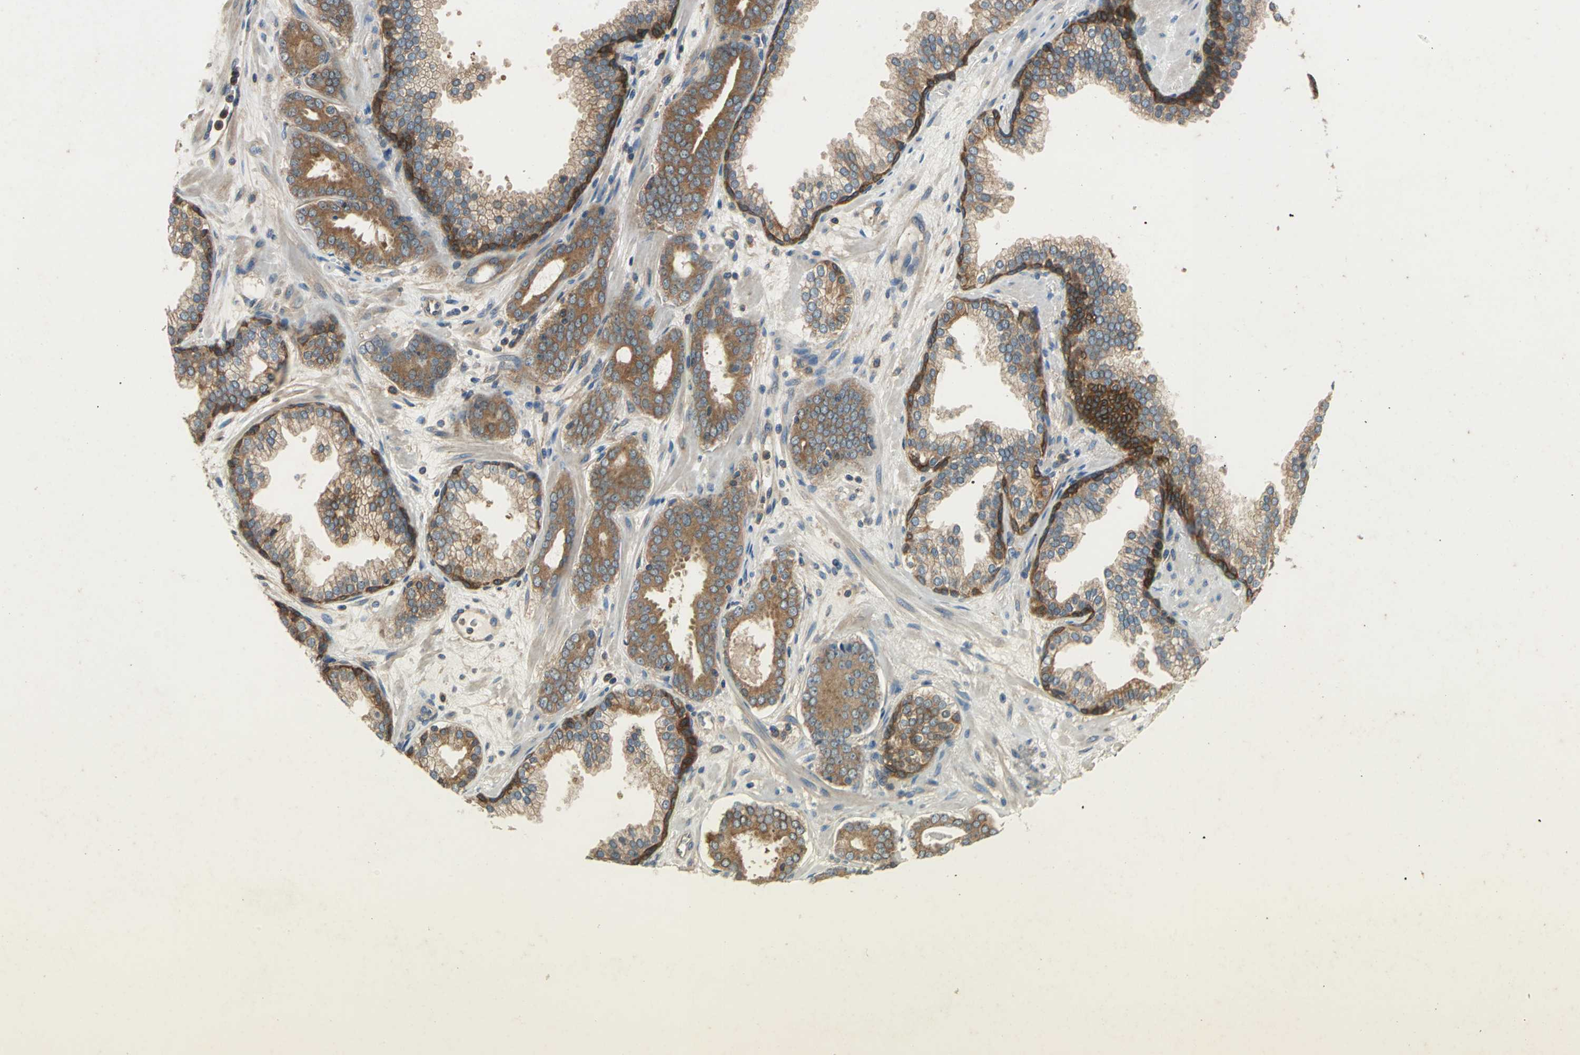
{"staining": {"intensity": "moderate", "quantity": ">75%", "location": "cytoplasmic/membranous"}, "tissue": "prostate cancer", "cell_type": "Tumor cells", "image_type": "cancer", "snomed": [{"axis": "morphology", "description": "Adenocarcinoma, Low grade"}, {"axis": "topography", "description": "Prostate"}], "caption": "IHC (DAB) staining of human prostate adenocarcinoma (low-grade) reveals moderate cytoplasmic/membranous protein expression in approximately >75% of tumor cells.", "gene": "CAPN1", "patient": {"sex": "male", "age": 57}}